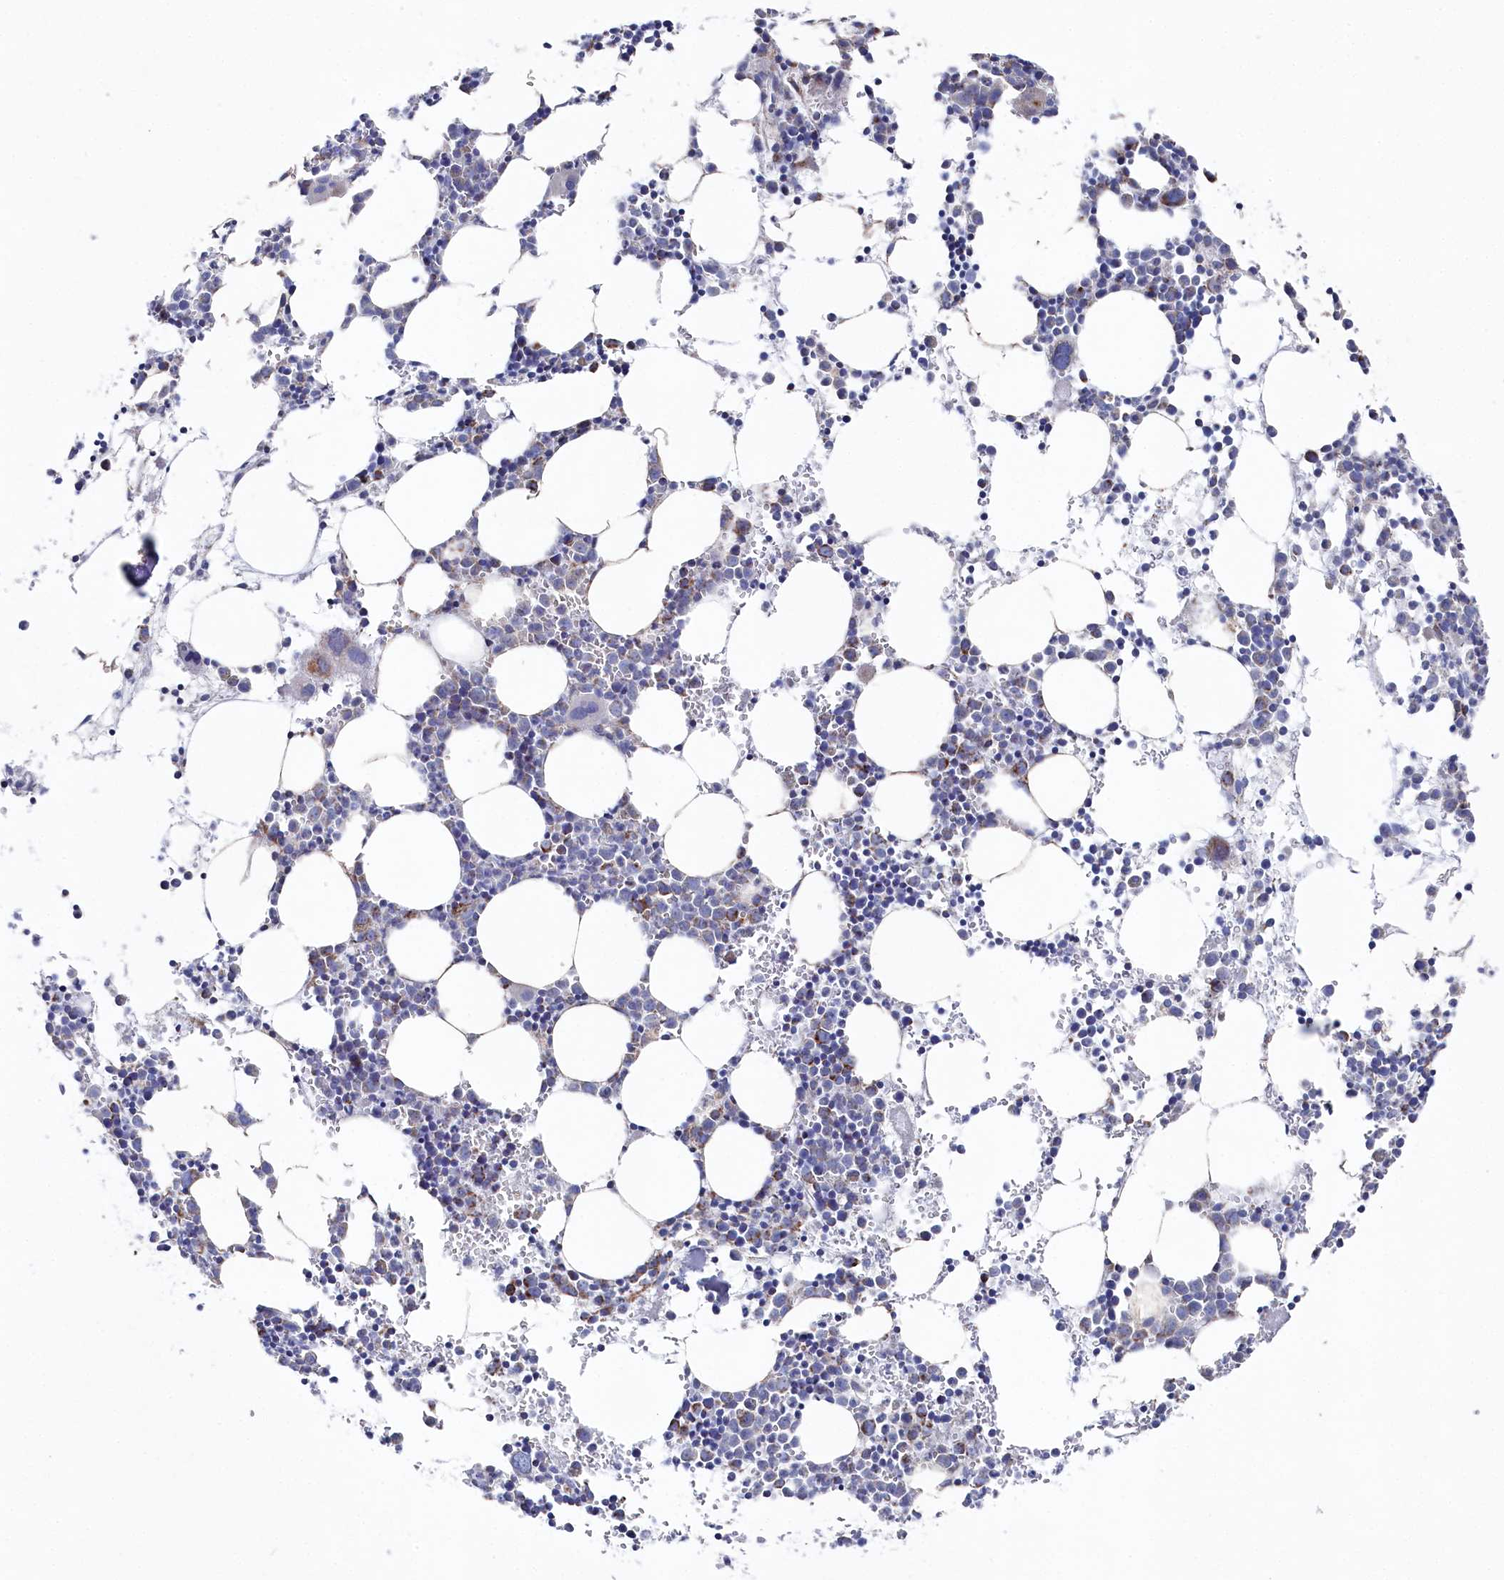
{"staining": {"intensity": "moderate", "quantity": "<25%", "location": "cytoplasmic/membranous"}, "tissue": "bone marrow", "cell_type": "Hematopoietic cells", "image_type": "normal", "snomed": [{"axis": "morphology", "description": "Normal tissue, NOS"}, {"axis": "topography", "description": "Bone marrow"}], "caption": "Hematopoietic cells reveal low levels of moderate cytoplasmic/membranous positivity in approximately <25% of cells in normal bone marrow. (DAB IHC, brown staining for protein, blue staining for nuclei).", "gene": "GLS2", "patient": {"sex": "female", "age": 89}}